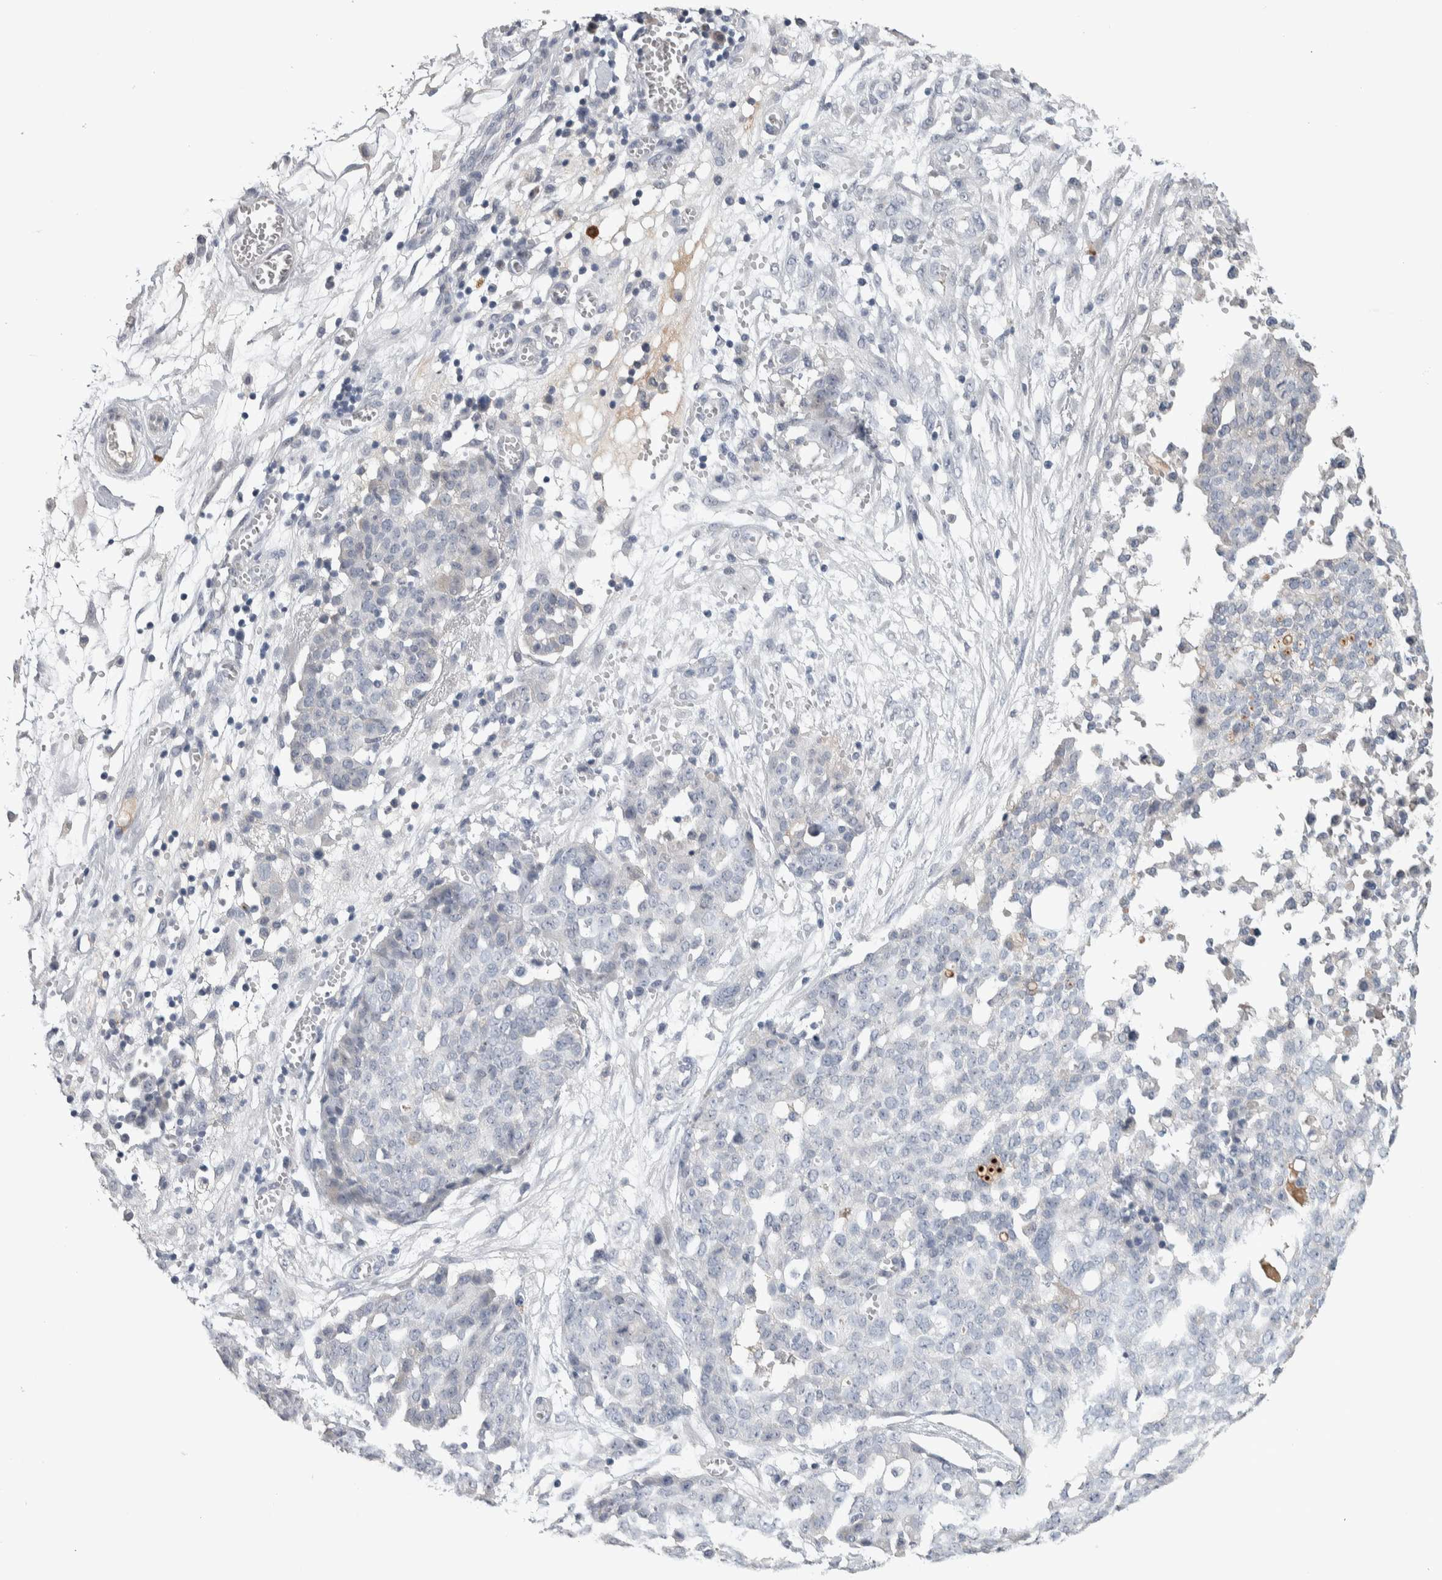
{"staining": {"intensity": "negative", "quantity": "none", "location": "none"}, "tissue": "ovarian cancer", "cell_type": "Tumor cells", "image_type": "cancer", "snomed": [{"axis": "morphology", "description": "Cystadenocarcinoma, serous, NOS"}, {"axis": "topography", "description": "Soft tissue"}, {"axis": "topography", "description": "Ovary"}], "caption": "The histopathology image displays no staining of tumor cells in serous cystadenocarcinoma (ovarian). (DAB (3,3'-diaminobenzidine) immunohistochemistry, high magnification).", "gene": "TMEM102", "patient": {"sex": "female", "age": 57}}